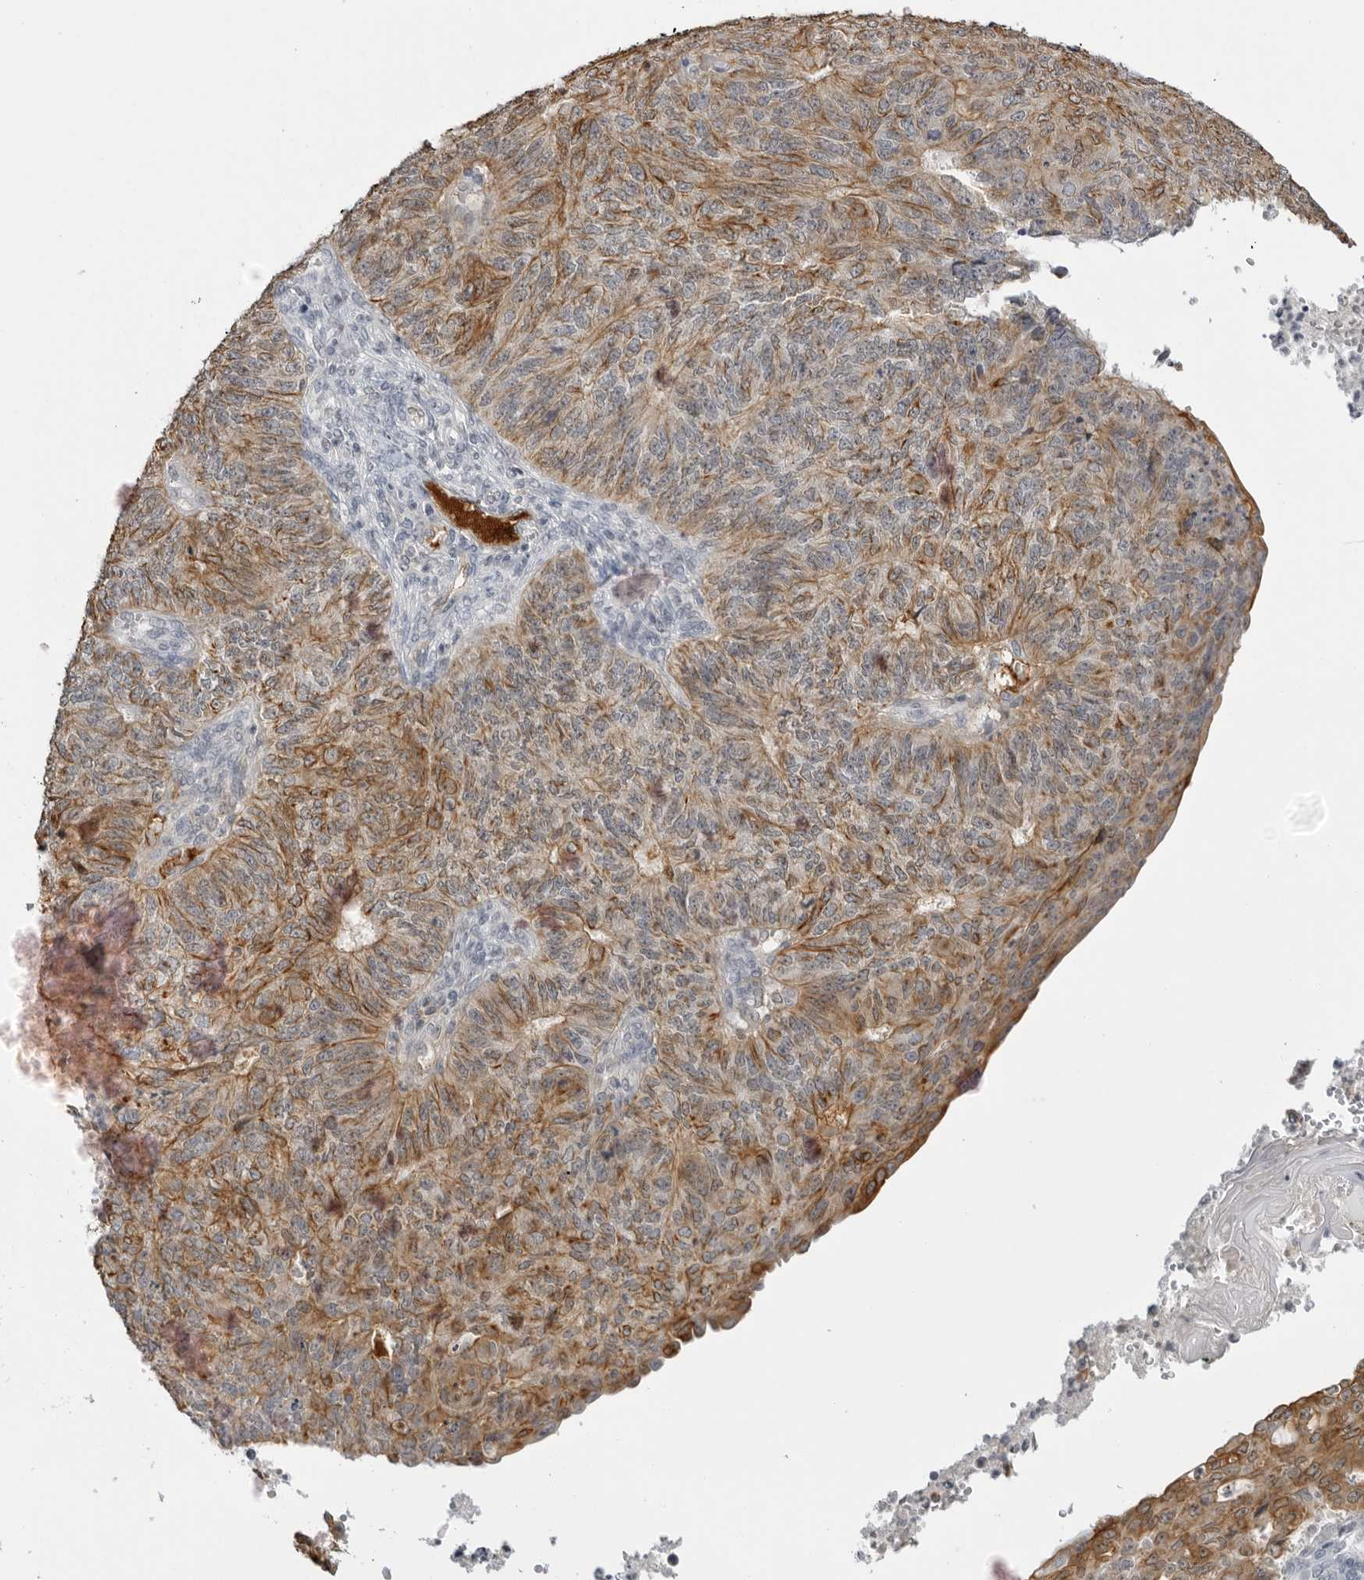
{"staining": {"intensity": "moderate", "quantity": ">75%", "location": "cytoplasmic/membranous"}, "tissue": "endometrial cancer", "cell_type": "Tumor cells", "image_type": "cancer", "snomed": [{"axis": "morphology", "description": "Adenocarcinoma, NOS"}, {"axis": "topography", "description": "Endometrium"}], "caption": "This micrograph reveals immunohistochemistry (IHC) staining of human endometrial adenocarcinoma, with medium moderate cytoplasmic/membranous staining in approximately >75% of tumor cells.", "gene": "SERPINF2", "patient": {"sex": "female", "age": 32}}